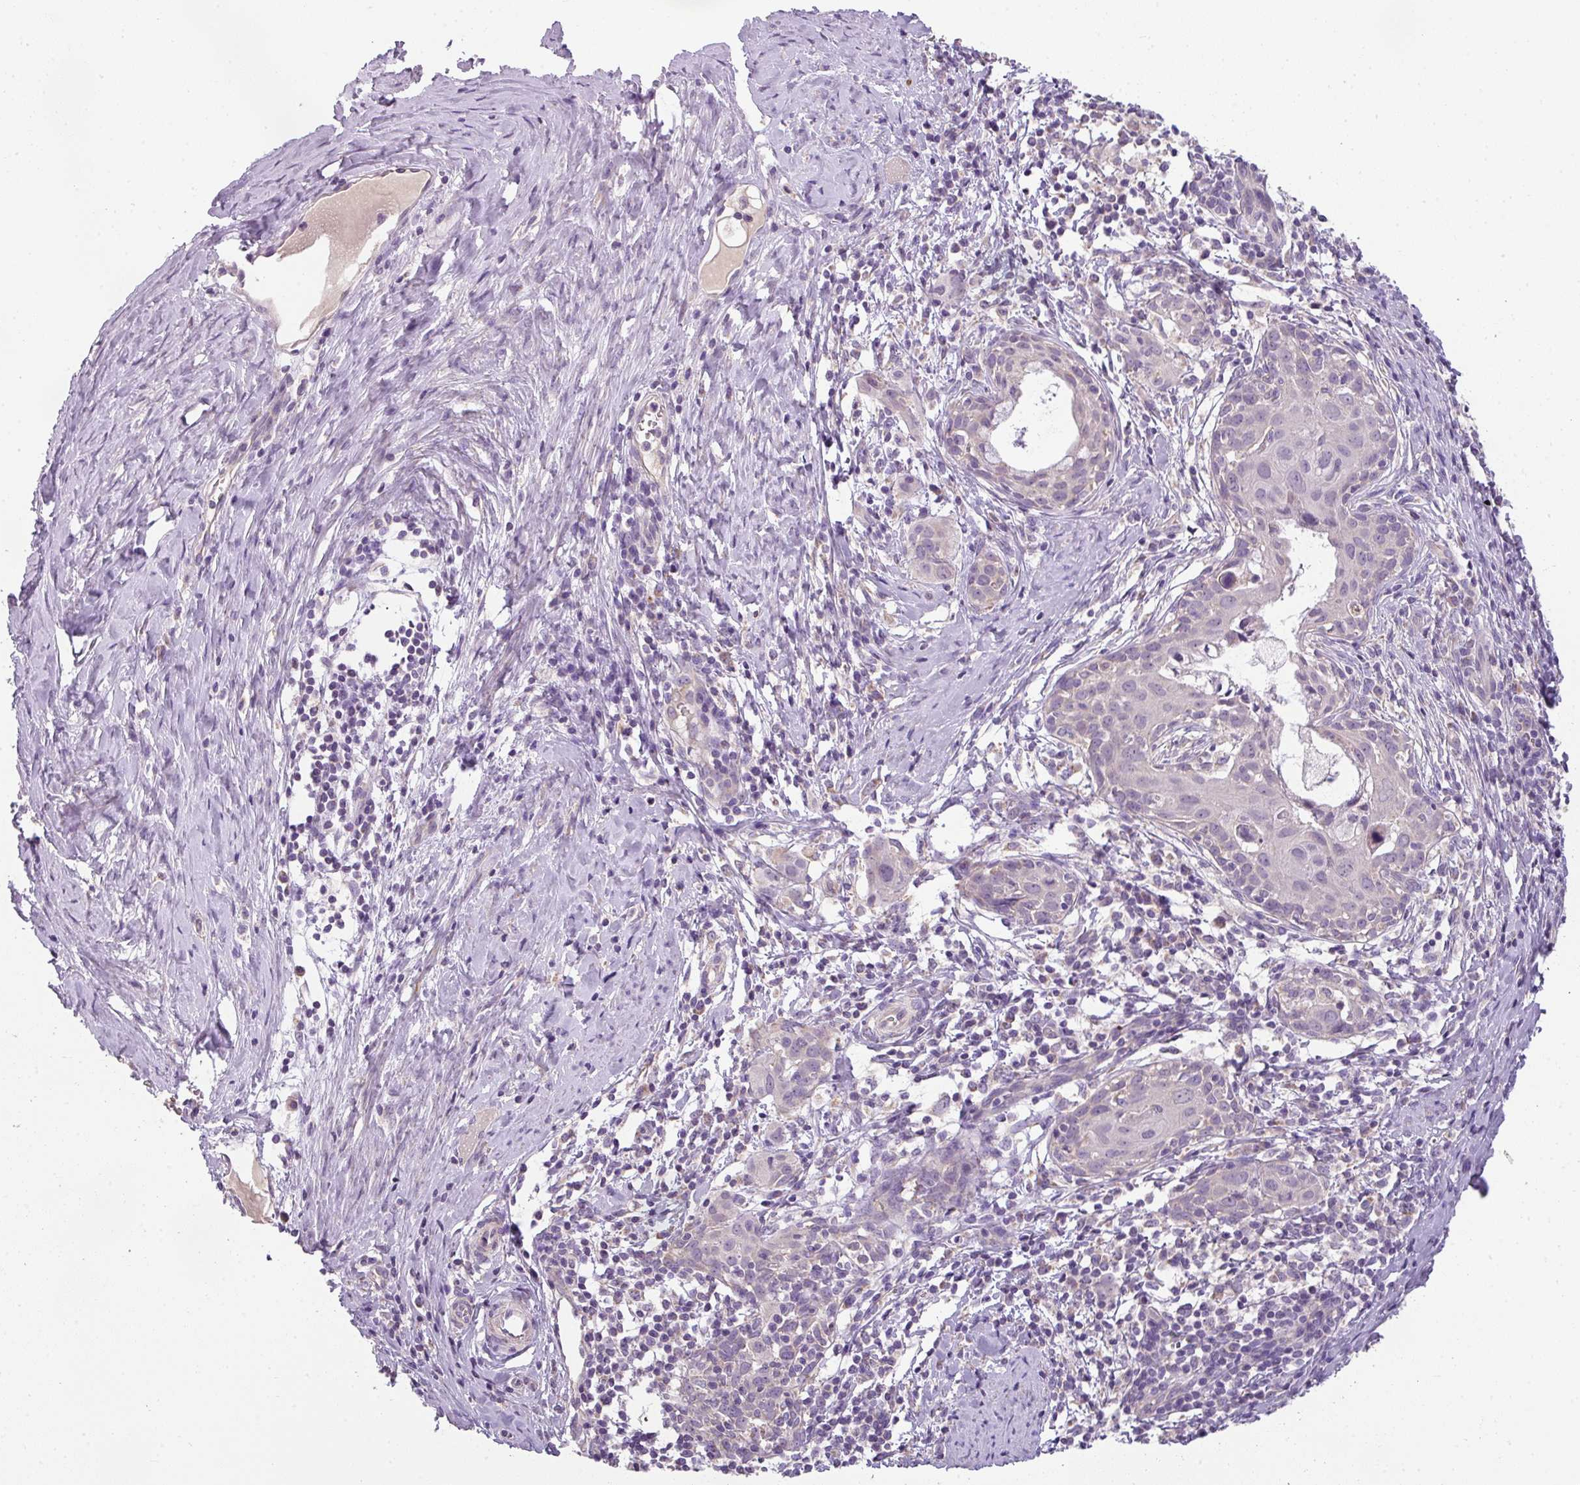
{"staining": {"intensity": "negative", "quantity": "none", "location": "none"}, "tissue": "cervical cancer", "cell_type": "Tumor cells", "image_type": "cancer", "snomed": [{"axis": "morphology", "description": "Squamous cell carcinoma, NOS"}, {"axis": "topography", "description": "Cervix"}], "caption": "Tumor cells show no significant expression in squamous cell carcinoma (cervical).", "gene": "PALS2", "patient": {"sex": "female", "age": 52}}